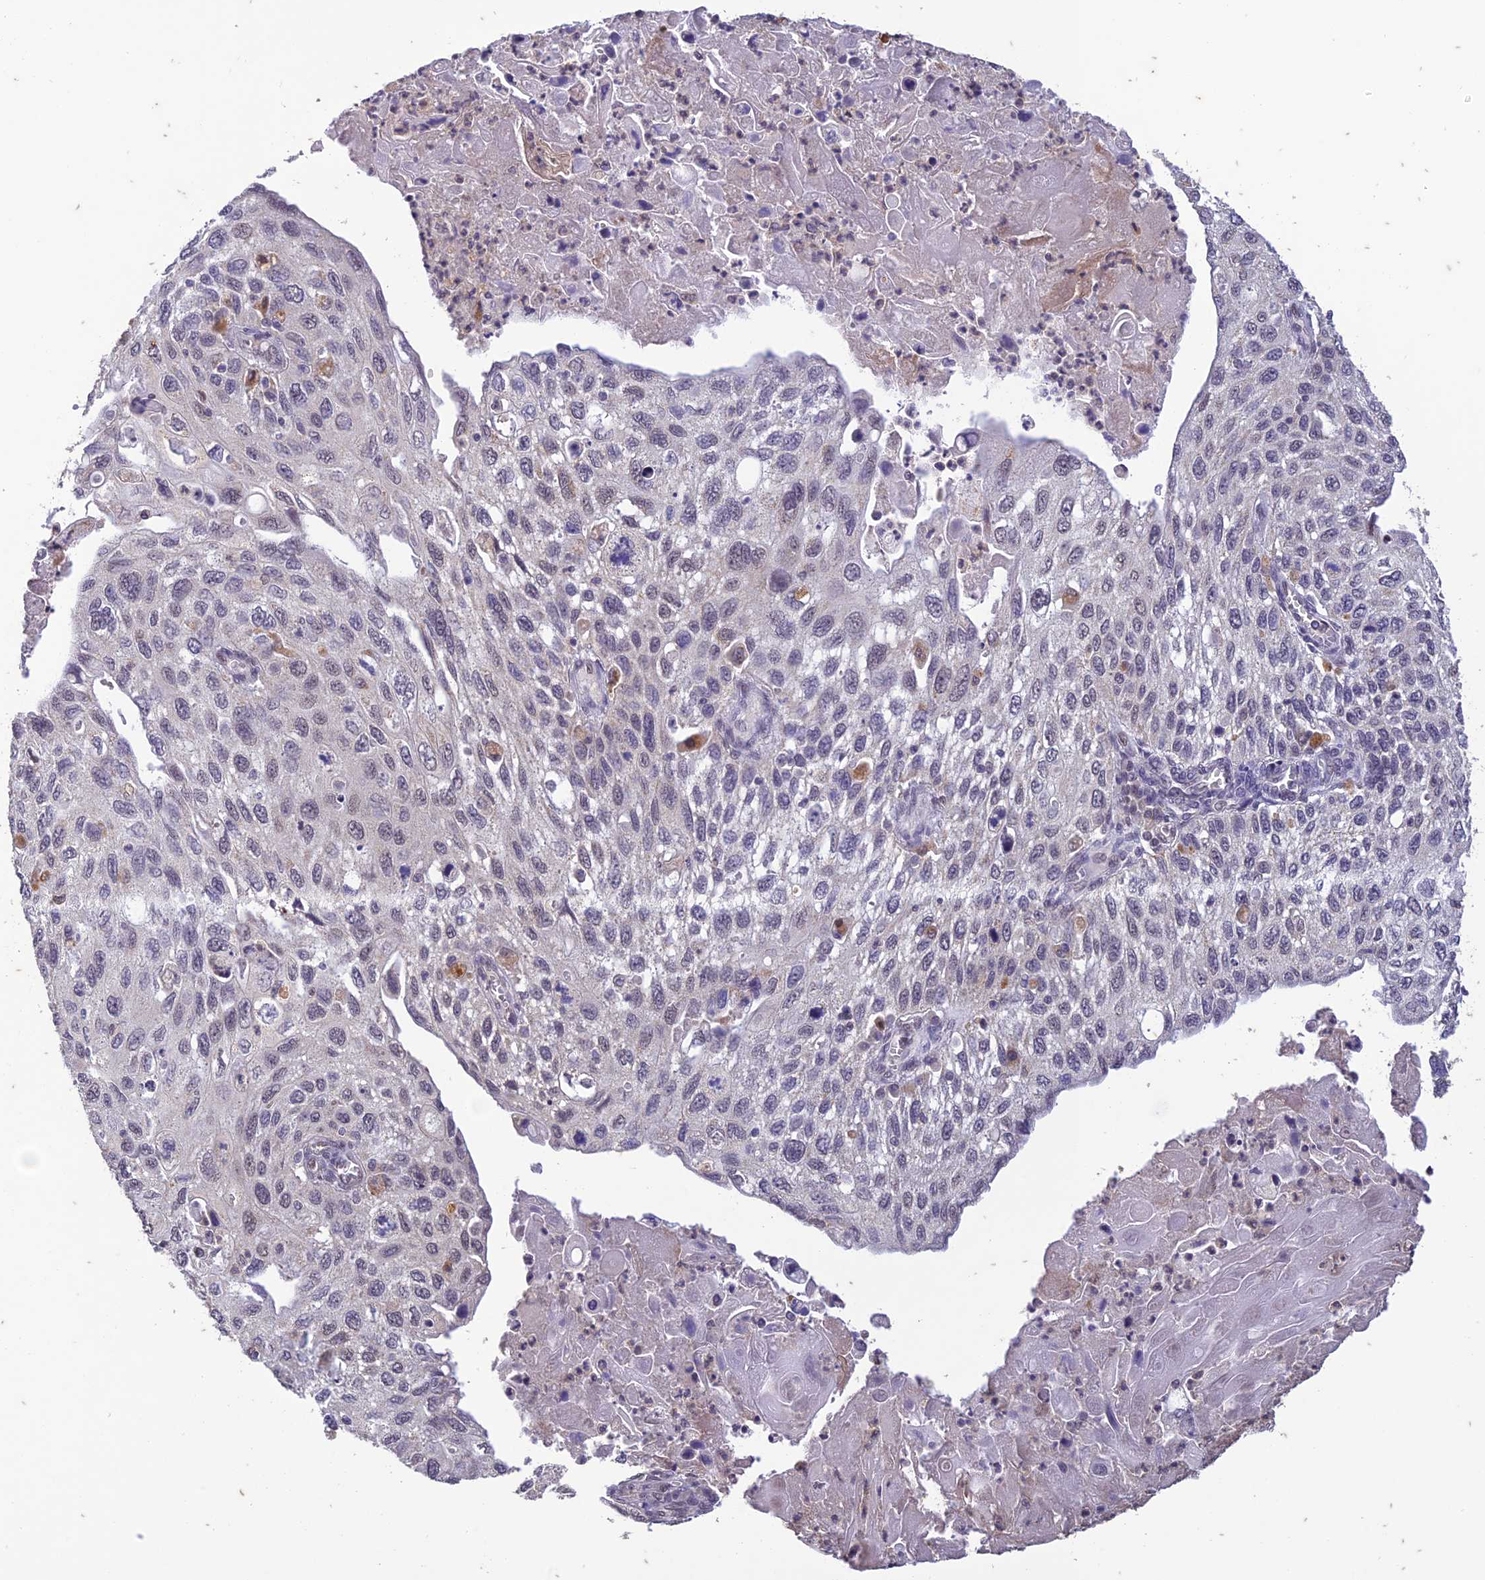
{"staining": {"intensity": "negative", "quantity": "none", "location": "none"}, "tissue": "cervical cancer", "cell_type": "Tumor cells", "image_type": "cancer", "snomed": [{"axis": "morphology", "description": "Squamous cell carcinoma, NOS"}, {"axis": "topography", "description": "Cervix"}], "caption": "Immunohistochemistry histopathology image of neoplastic tissue: human cervical cancer (squamous cell carcinoma) stained with DAB (3,3'-diaminobenzidine) shows no significant protein expression in tumor cells. Brightfield microscopy of immunohistochemistry (IHC) stained with DAB (3,3'-diaminobenzidine) (brown) and hematoxylin (blue), captured at high magnification.", "gene": "POP4", "patient": {"sex": "female", "age": 70}}